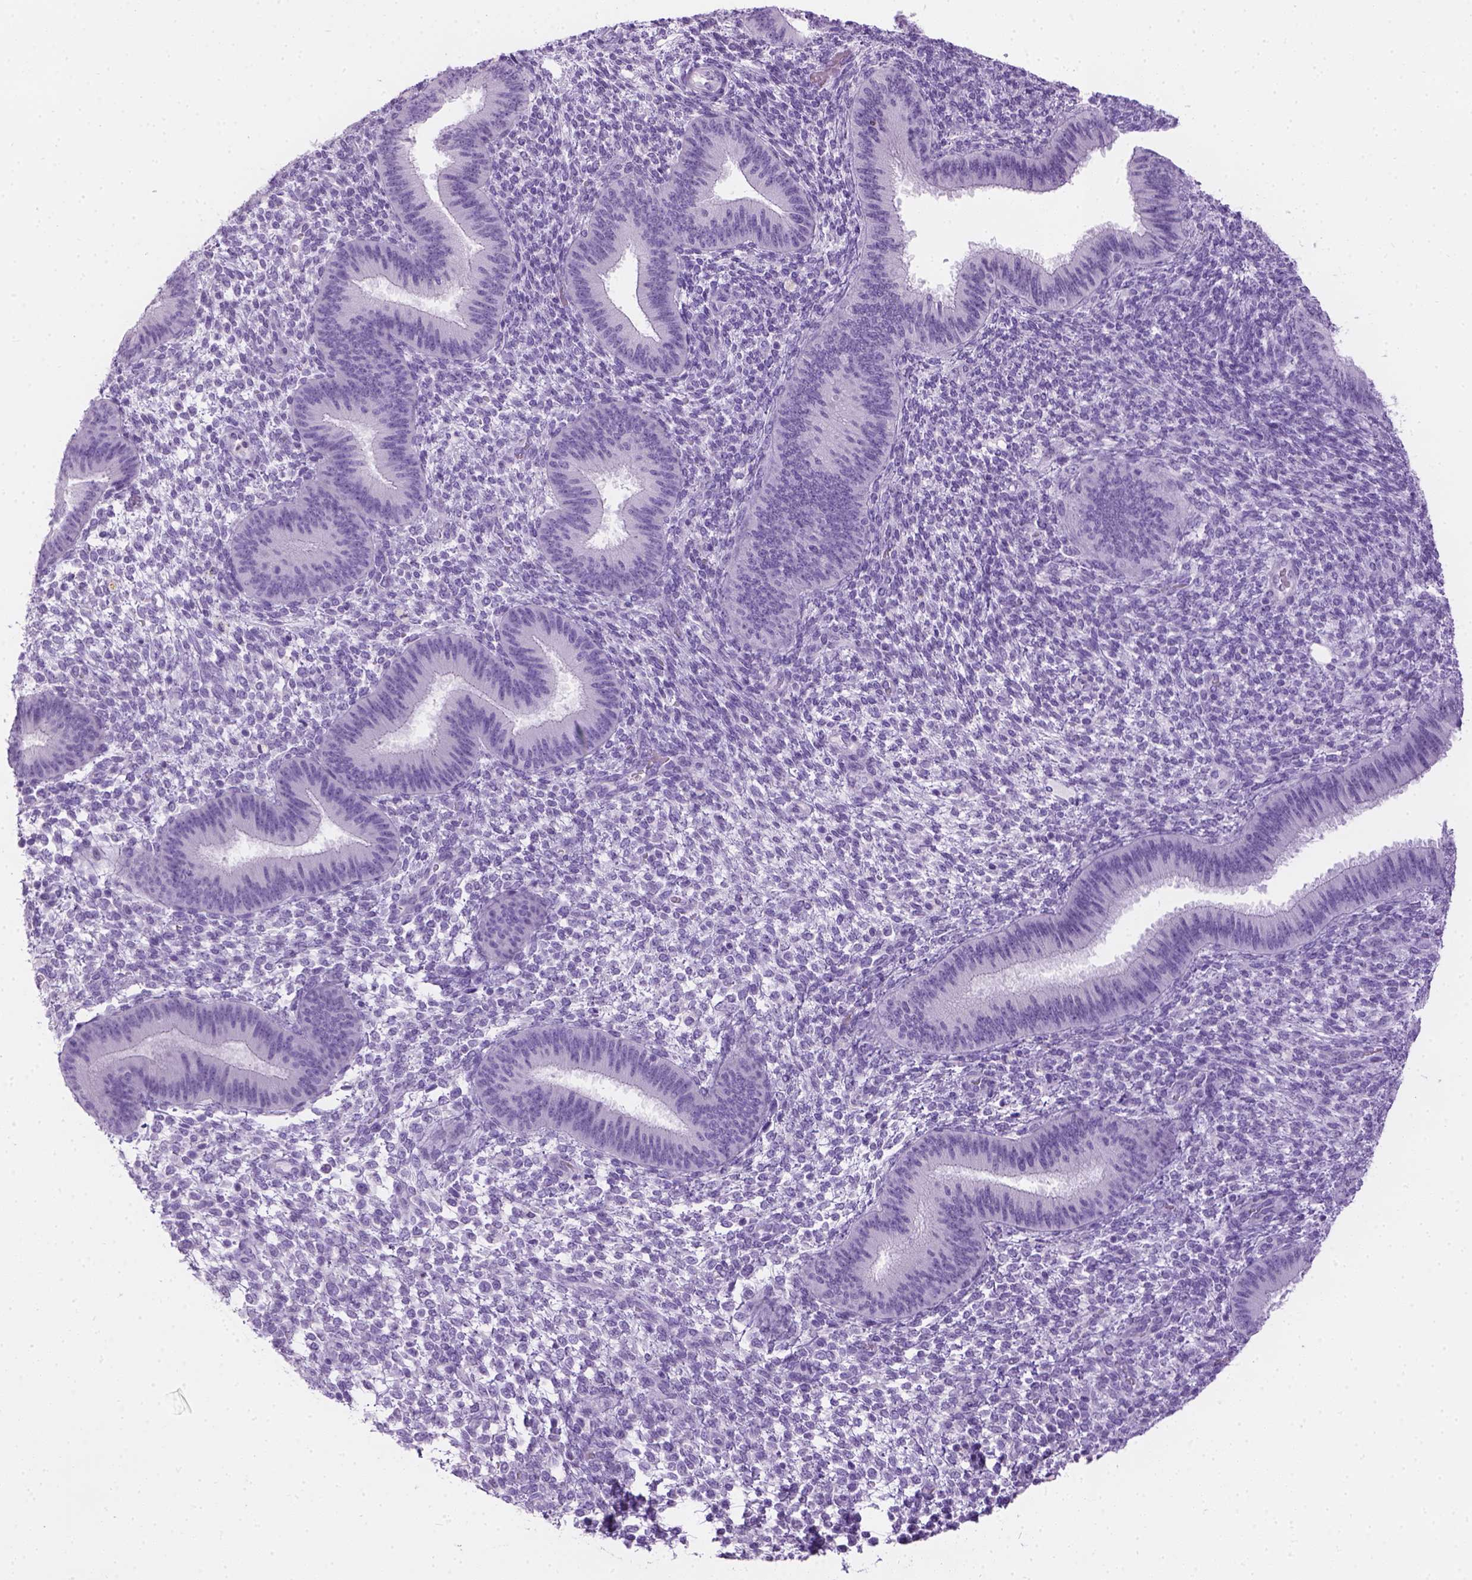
{"staining": {"intensity": "negative", "quantity": "none", "location": "none"}, "tissue": "endometrium", "cell_type": "Cells in endometrial stroma", "image_type": "normal", "snomed": [{"axis": "morphology", "description": "Normal tissue, NOS"}, {"axis": "topography", "description": "Endometrium"}], "caption": "DAB (3,3'-diaminobenzidine) immunohistochemical staining of unremarkable human endometrium displays no significant staining in cells in endometrial stroma.", "gene": "TMEM38A", "patient": {"sex": "female", "age": 39}}